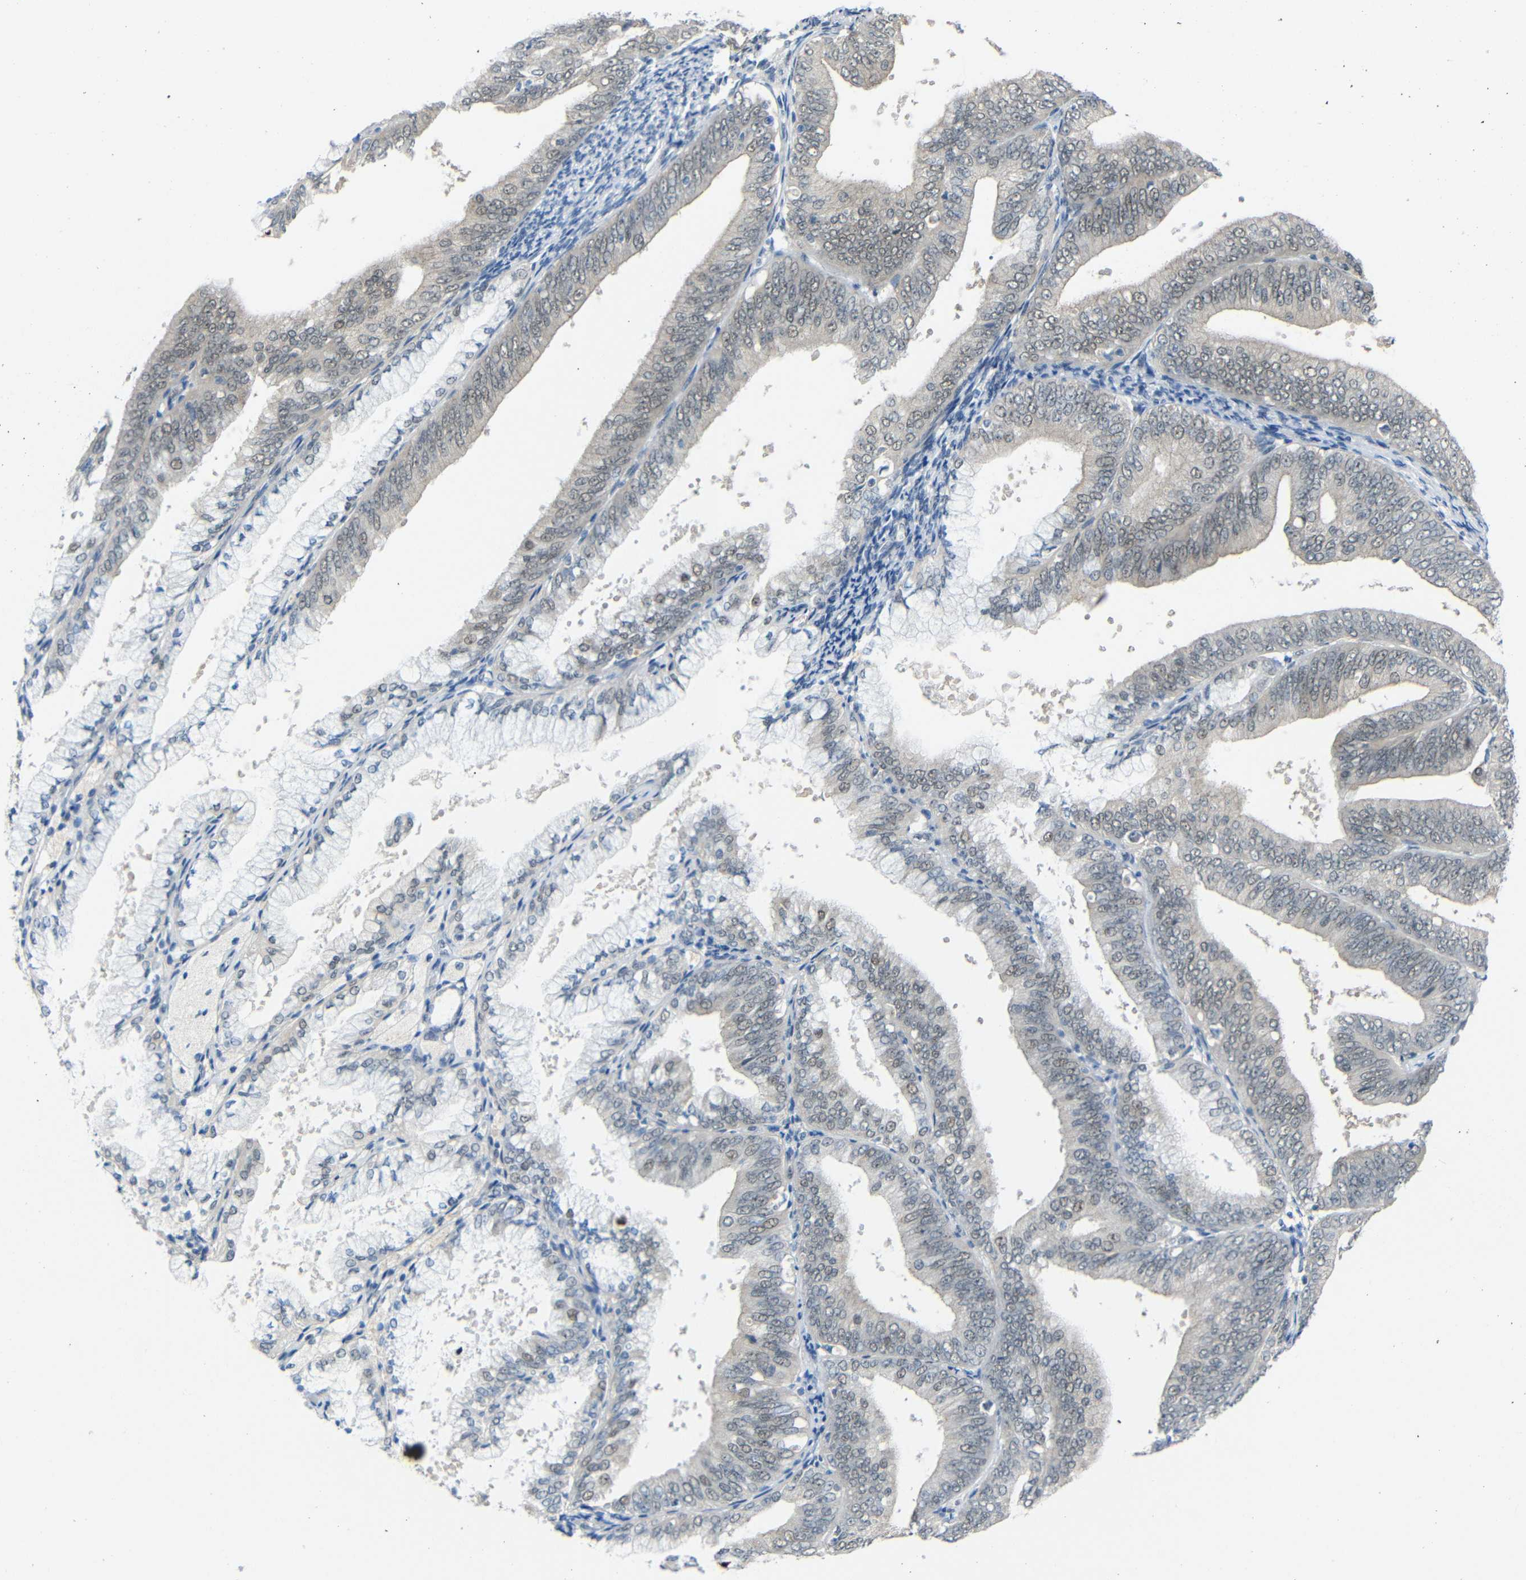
{"staining": {"intensity": "weak", "quantity": "<25%", "location": "nuclear"}, "tissue": "endometrial cancer", "cell_type": "Tumor cells", "image_type": "cancer", "snomed": [{"axis": "morphology", "description": "Adenocarcinoma, NOS"}, {"axis": "topography", "description": "Endometrium"}], "caption": "A high-resolution histopathology image shows immunohistochemistry staining of endometrial cancer, which demonstrates no significant expression in tumor cells.", "gene": "GPR158", "patient": {"sex": "female", "age": 63}}